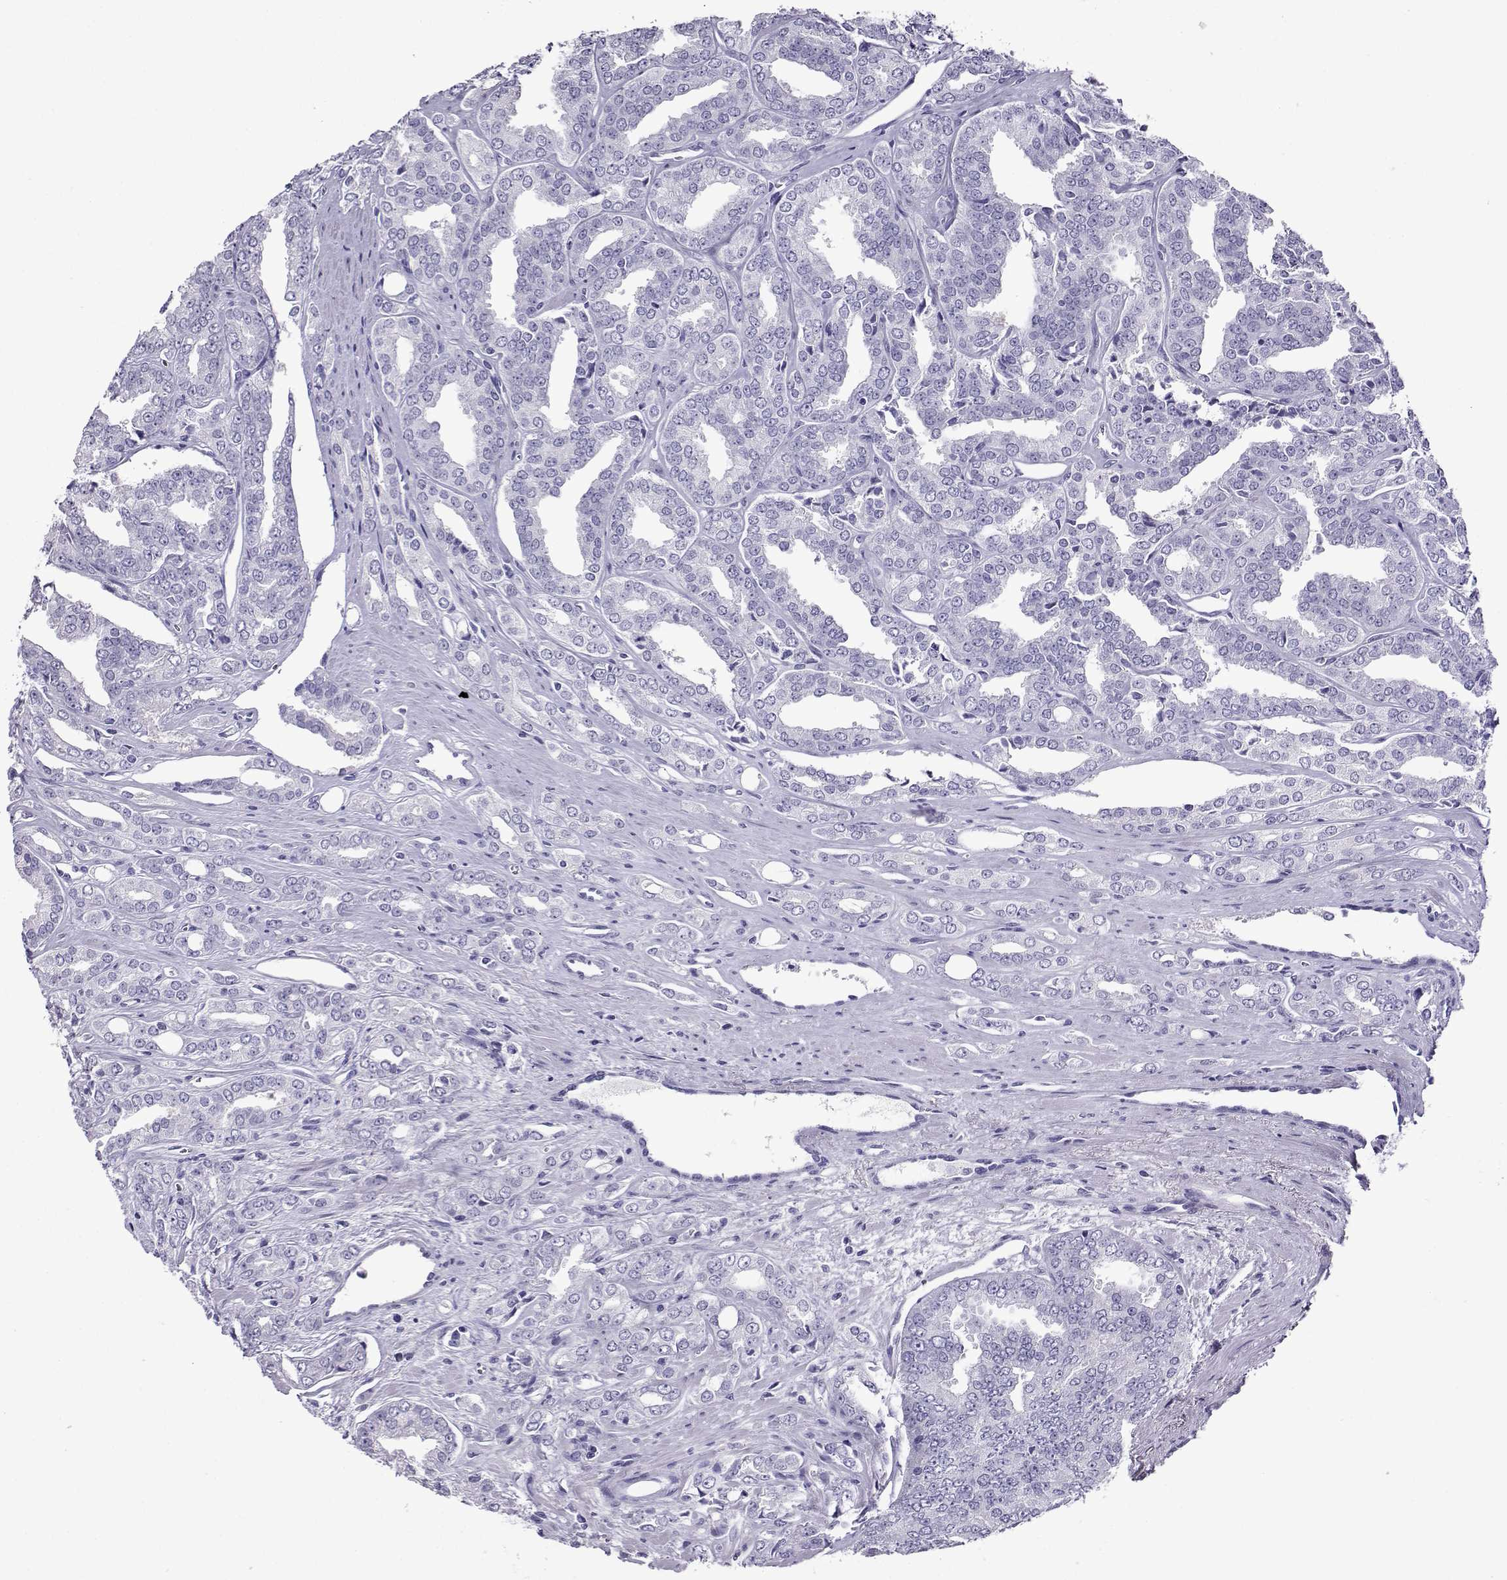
{"staining": {"intensity": "negative", "quantity": "none", "location": "none"}, "tissue": "prostate cancer", "cell_type": "Tumor cells", "image_type": "cancer", "snomed": [{"axis": "morphology", "description": "Adenocarcinoma, NOS"}, {"axis": "morphology", "description": "Adenocarcinoma, High grade"}, {"axis": "topography", "description": "Prostate"}], "caption": "This is an immunohistochemistry photomicrograph of adenocarcinoma (high-grade) (prostate). There is no positivity in tumor cells.", "gene": "CRYBB1", "patient": {"sex": "male", "age": 70}}